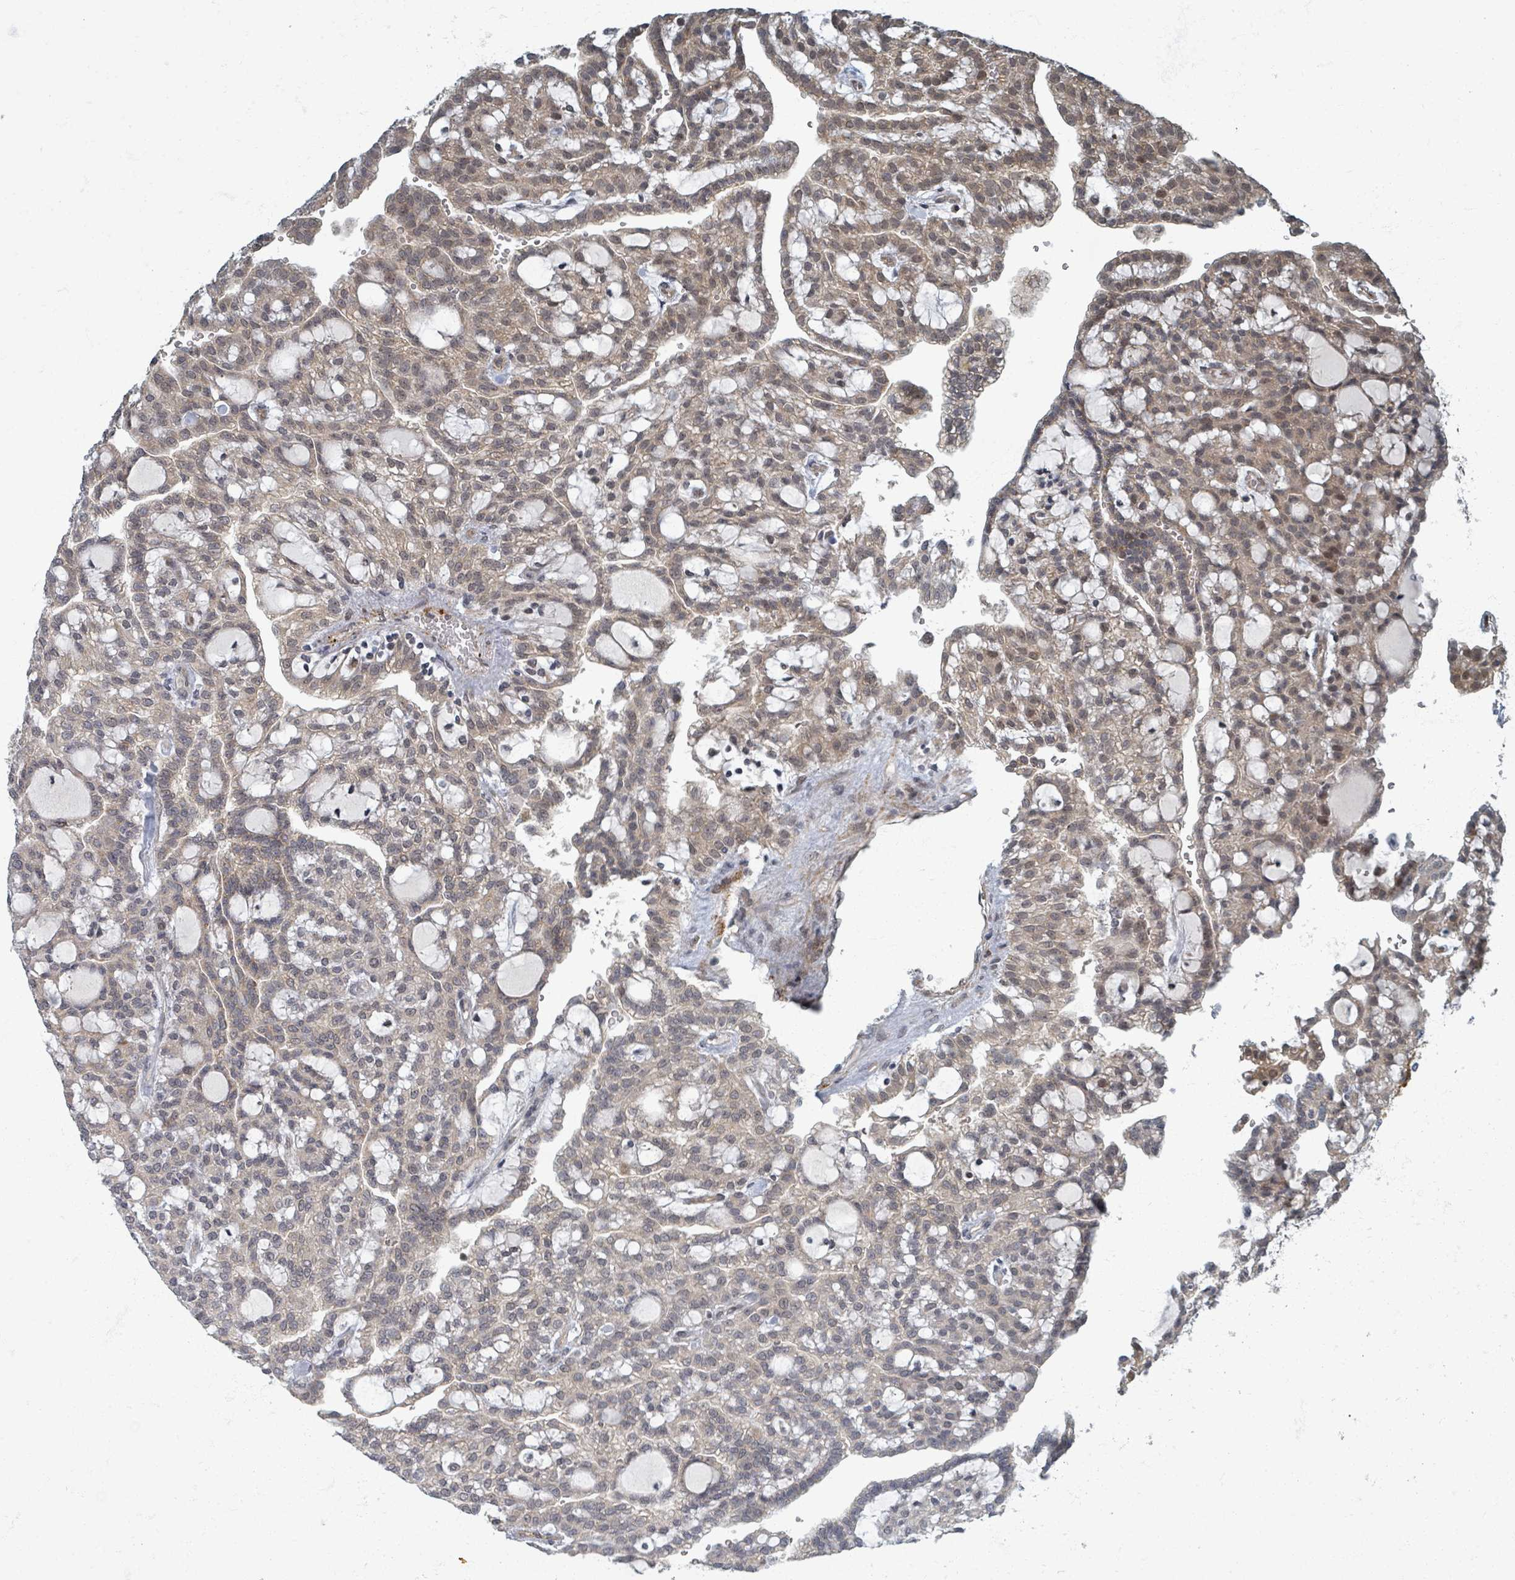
{"staining": {"intensity": "moderate", "quantity": ">75%", "location": "cytoplasmic/membranous,nuclear"}, "tissue": "renal cancer", "cell_type": "Tumor cells", "image_type": "cancer", "snomed": [{"axis": "morphology", "description": "Adenocarcinoma, NOS"}, {"axis": "topography", "description": "Kidney"}], "caption": "Immunohistochemistry photomicrograph of human adenocarcinoma (renal) stained for a protein (brown), which shows medium levels of moderate cytoplasmic/membranous and nuclear positivity in about >75% of tumor cells.", "gene": "INTS15", "patient": {"sex": "male", "age": 63}}